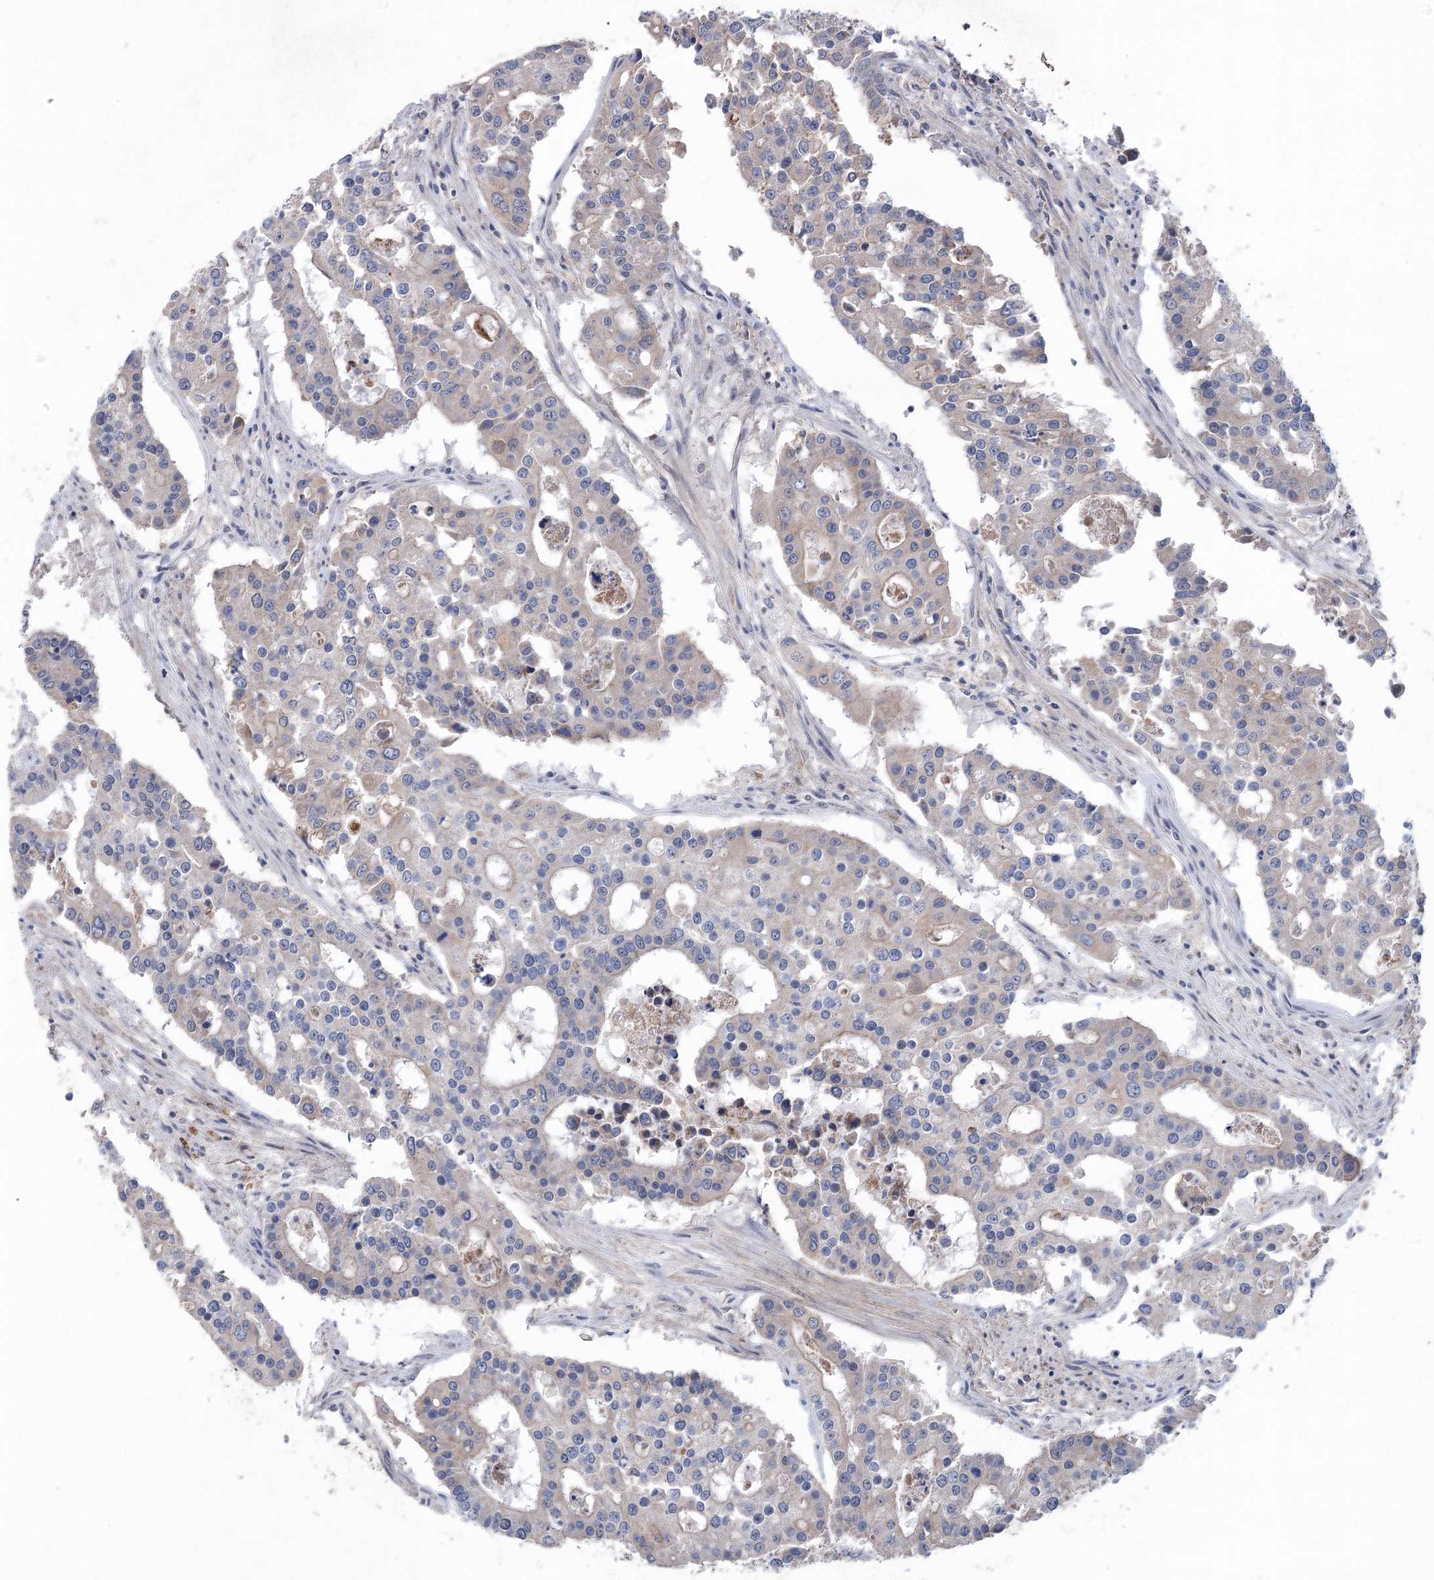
{"staining": {"intensity": "weak", "quantity": "25%-75%", "location": "cytoplasmic/membranous"}, "tissue": "colorectal cancer", "cell_type": "Tumor cells", "image_type": "cancer", "snomed": [{"axis": "morphology", "description": "Adenocarcinoma, NOS"}, {"axis": "topography", "description": "Colon"}], "caption": "DAB immunohistochemical staining of human colorectal cancer displays weak cytoplasmic/membranous protein staining in approximately 25%-75% of tumor cells. Using DAB (brown) and hematoxylin (blue) stains, captured at high magnification using brightfield microscopy.", "gene": "MTCH2", "patient": {"sex": "male", "age": 77}}